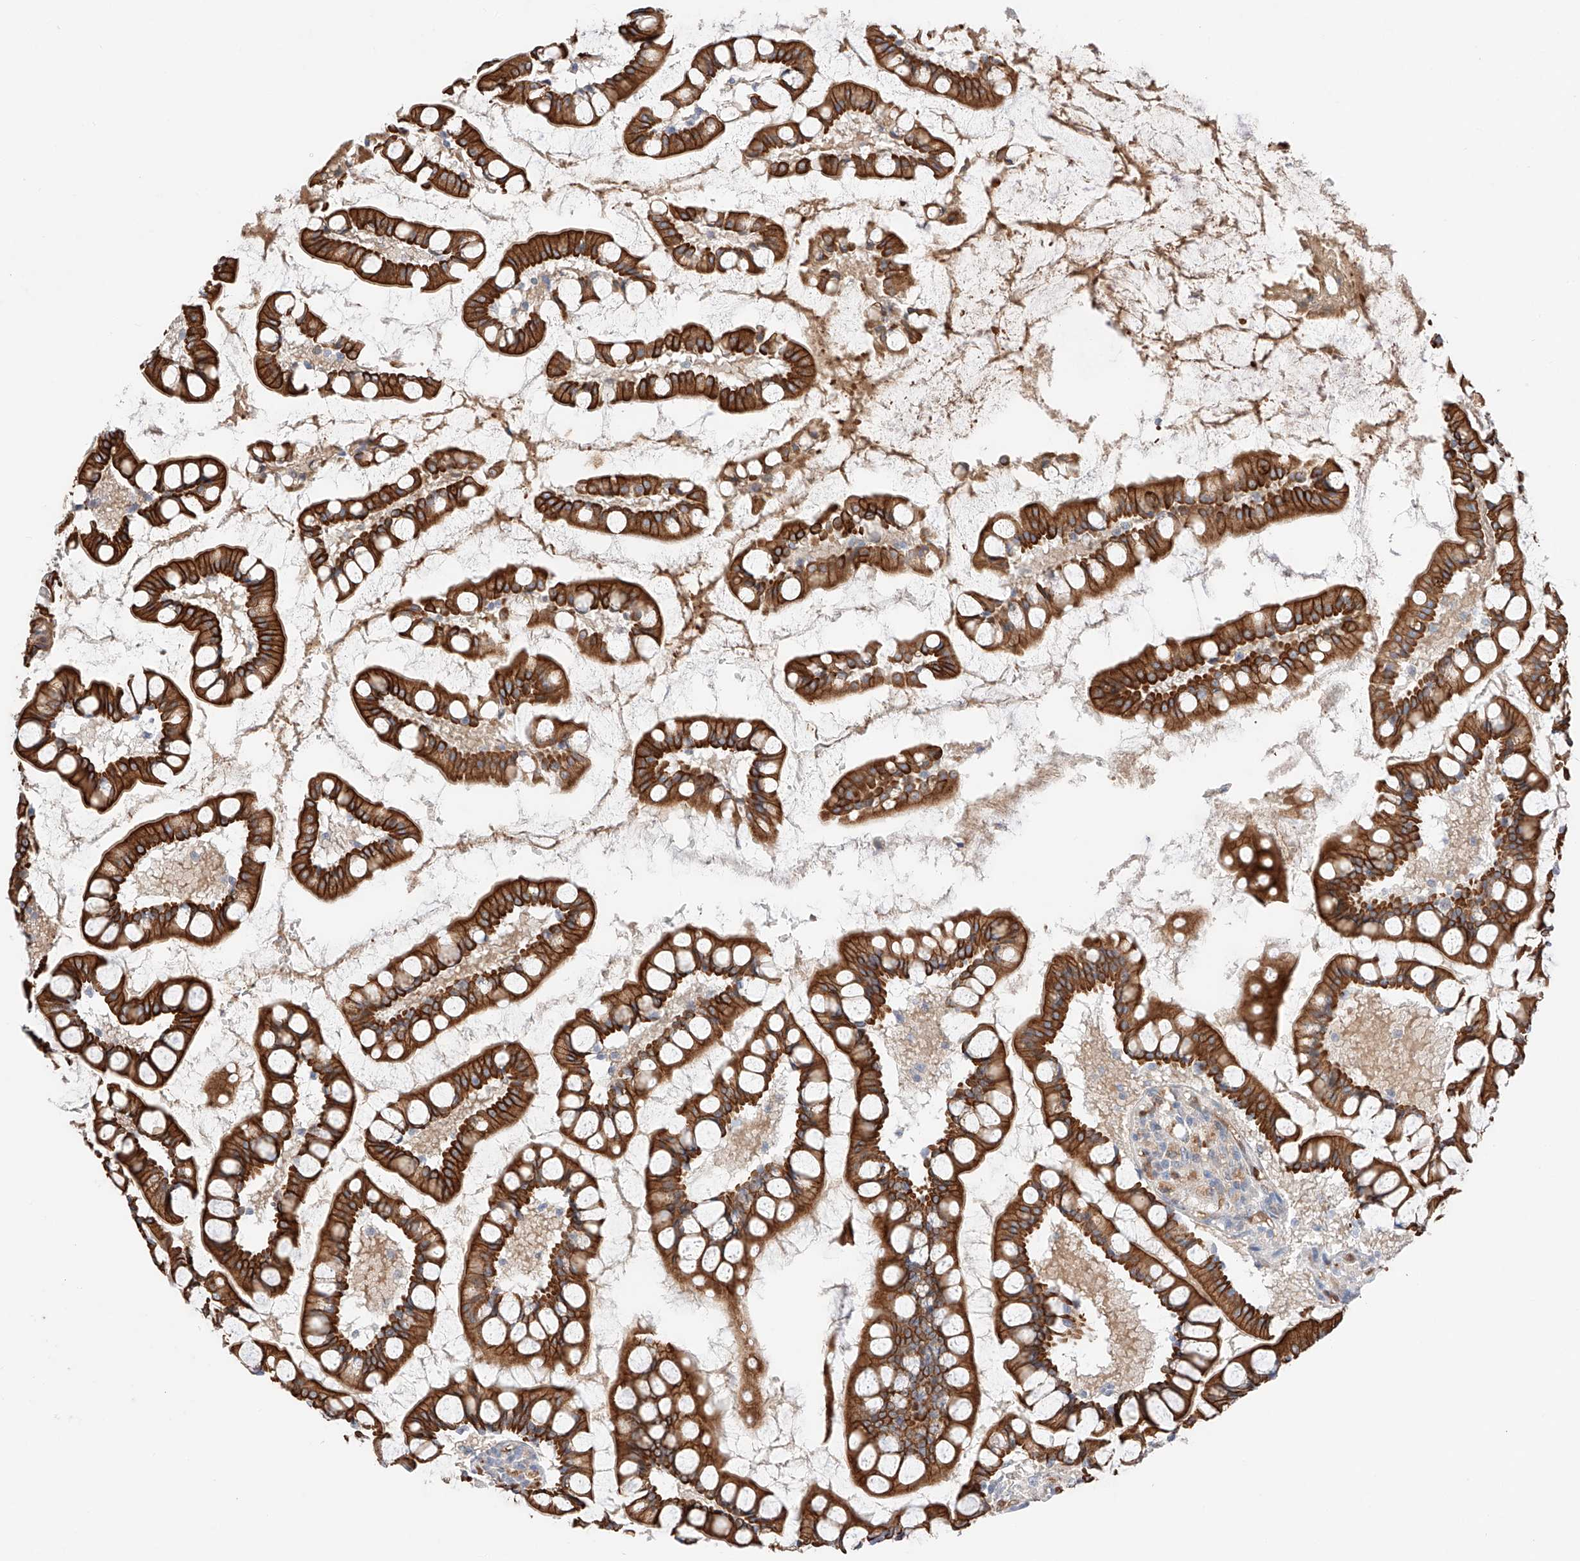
{"staining": {"intensity": "strong", "quantity": ">75%", "location": "cytoplasmic/membranous"}, "tissue": "small intestine", "cell_type": "Glandular cells", "image_type": "normal", "snomed": [{"axis": "morphology", "description": "Normal tissue, NOS"}, {"axis": "topography", "description": "Small intestine"}], "caption": "This image displays immunohistochemistry staining of normal human small intestine, with high strong cytoplasmic/membranous expression in approximately >75% of glandular cells.", "gene": "GCNT1", "patient": {"sex": "male", "age": 52}}